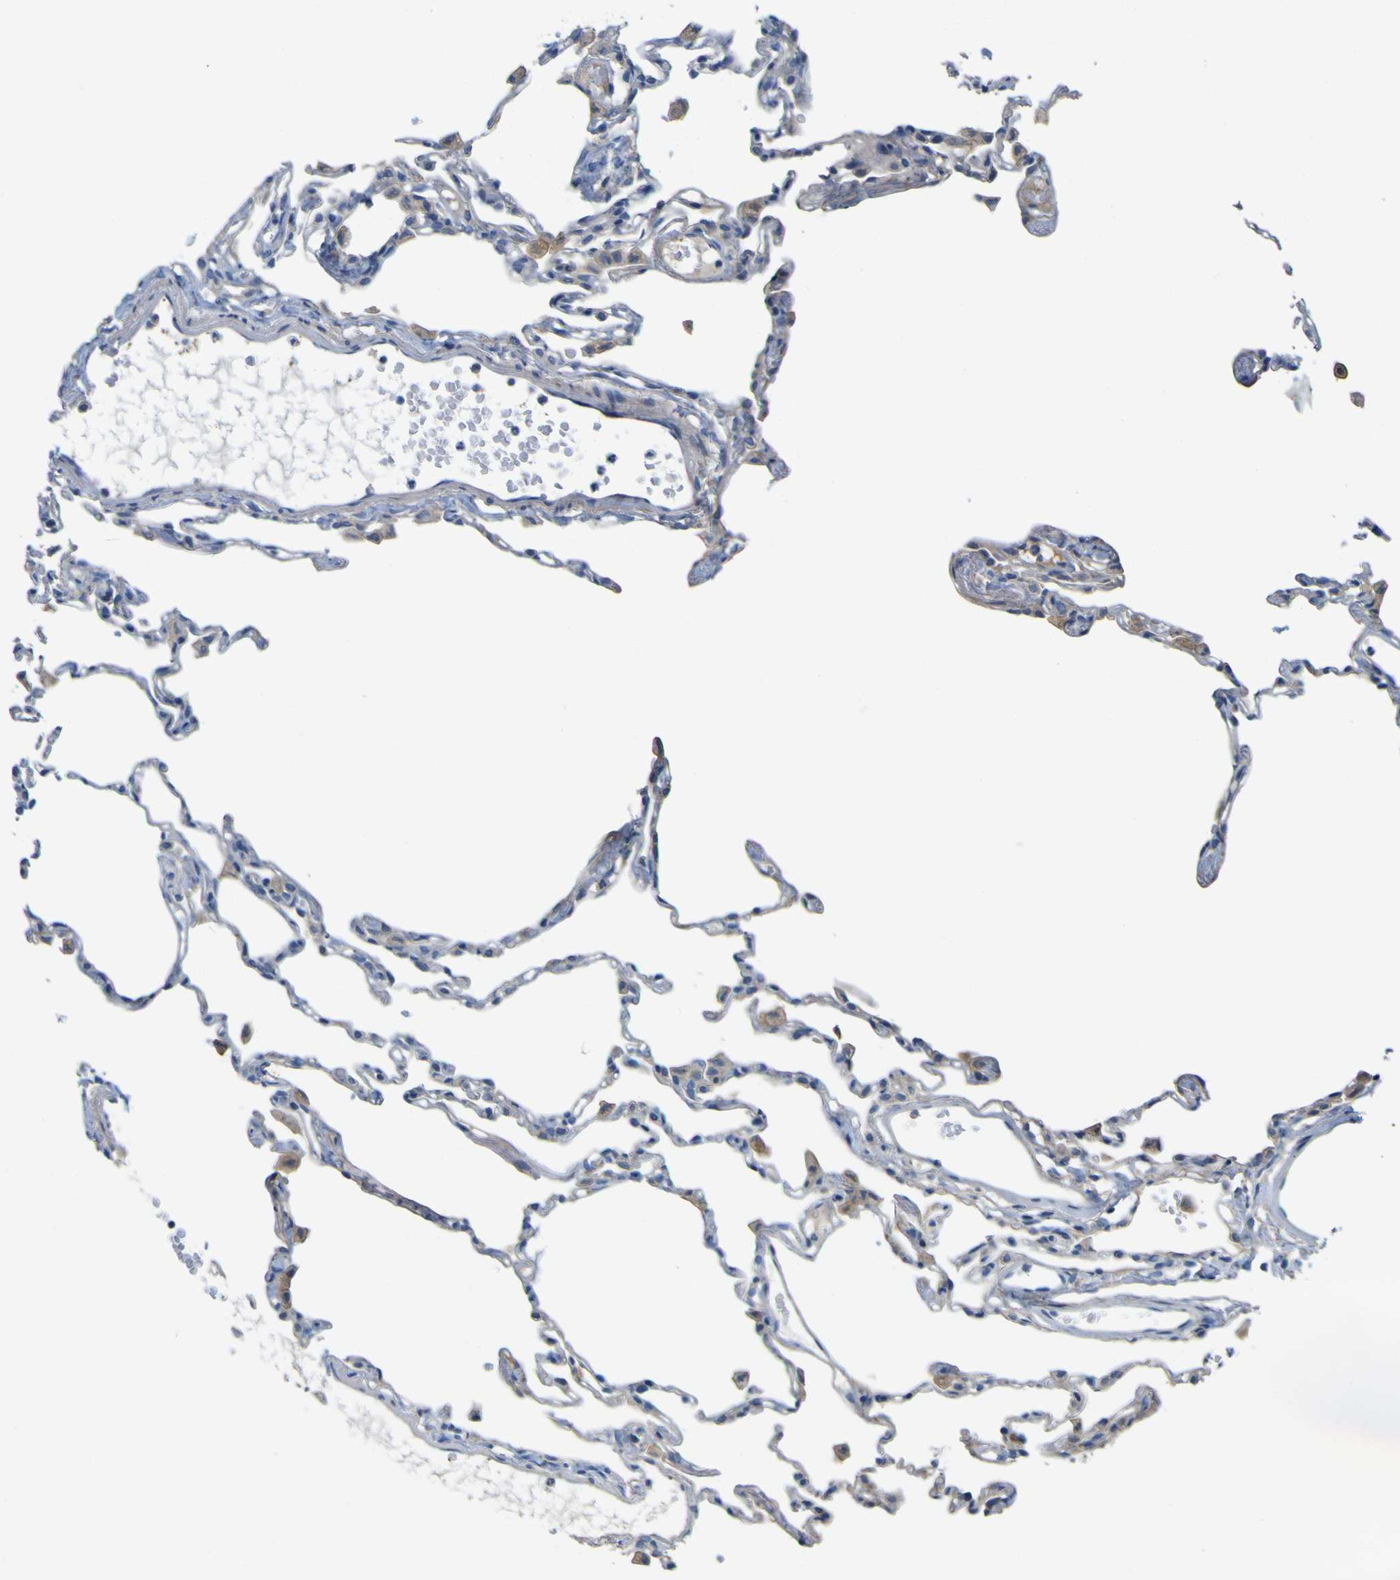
{"staining": {"intensity": "negative", "quantity": "none", "location": "none"}, "tissue": "lung", "cell_type": "Alveolar cells", "image_type": "normal", "snomed": [{"axis": "morphology", "description": "Normal tissue, NOS"}, {"axis": "topography", "description": "Lung"}], "caption": "Immunohistochemistry of unremarkable human lung reveals no positivity in alveolar cells.", "gene": "MYEOV", "patient": {"sex": "female", "age": 49}}